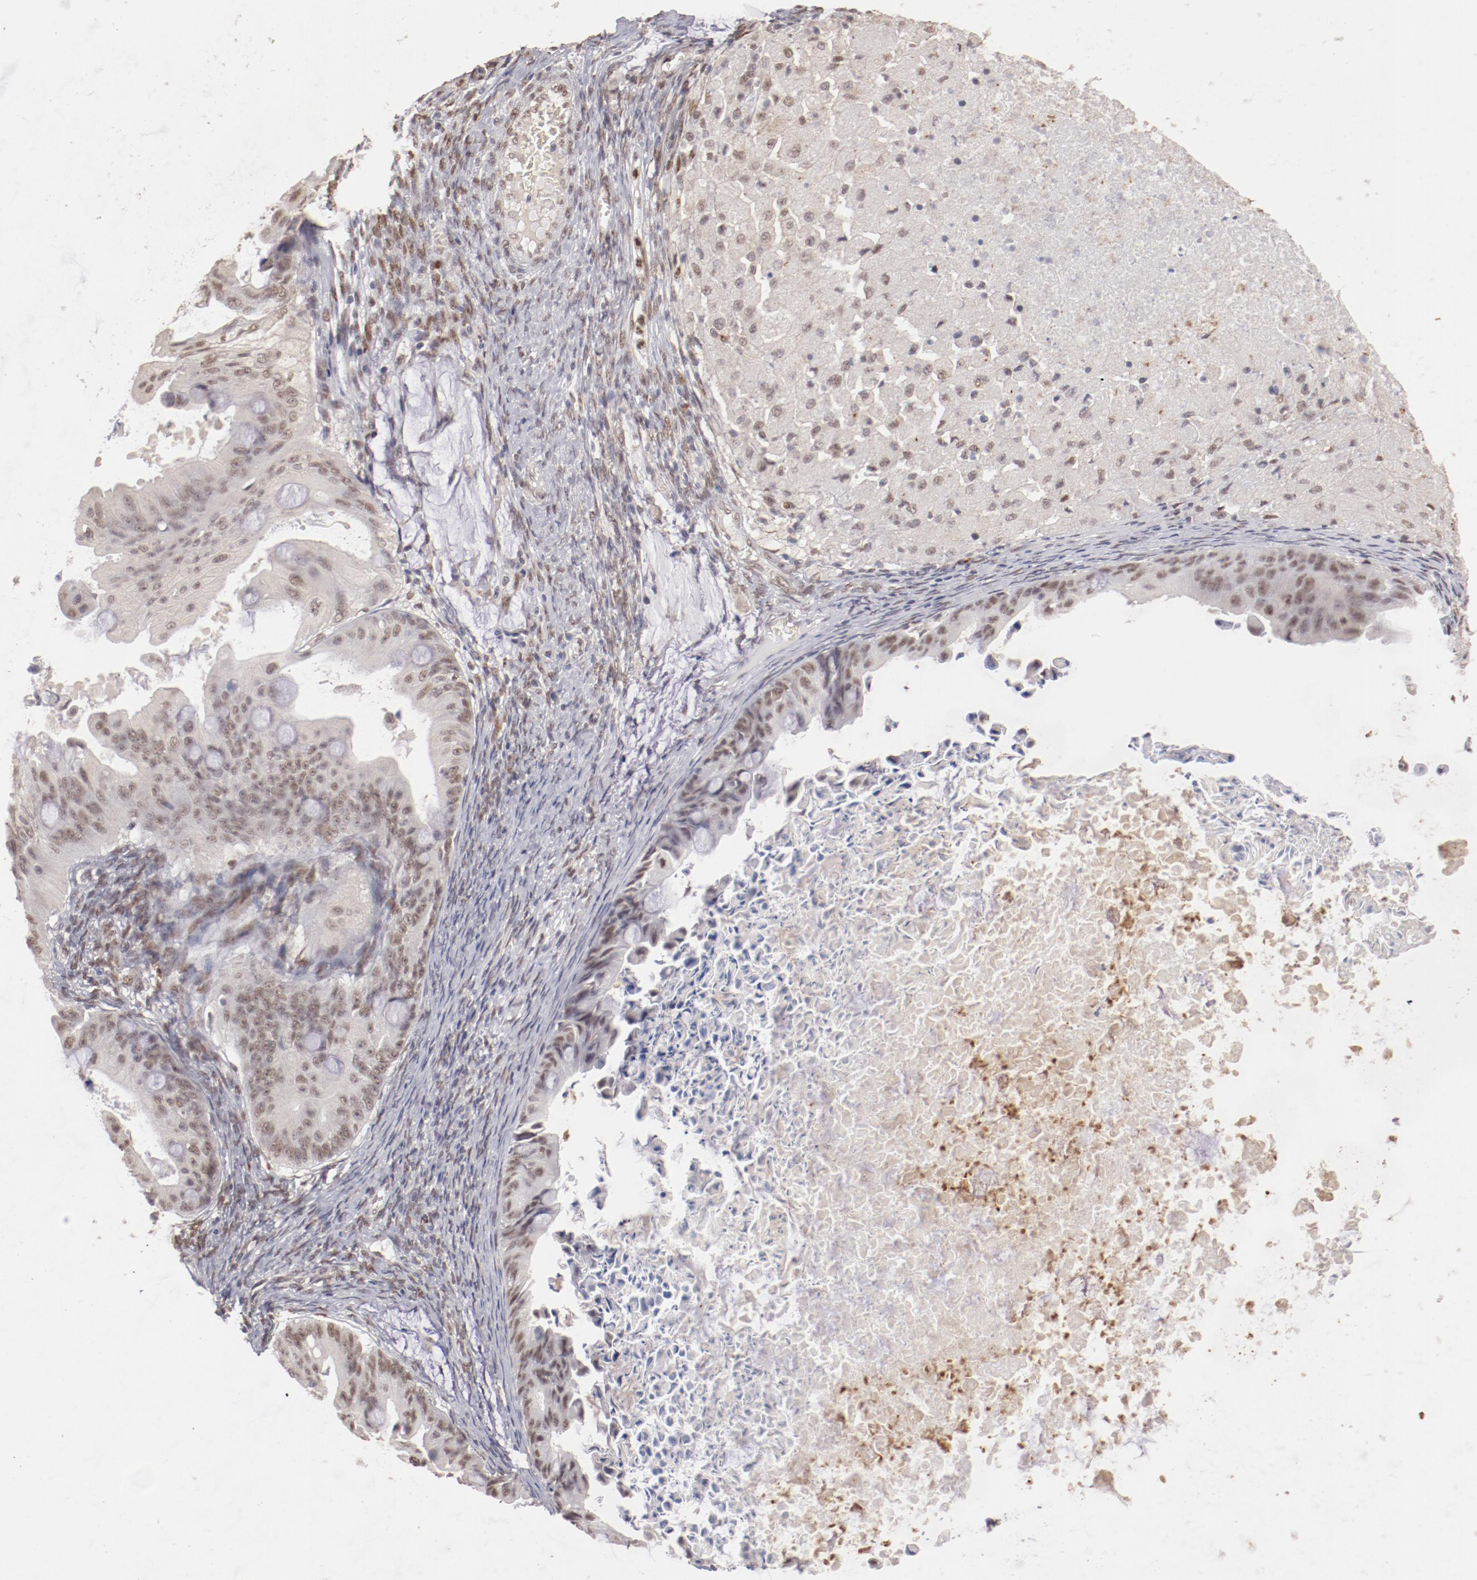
{"staining": {"intensity": "weak", "quantity": ">75%", "location": "nuclear"}, "tissue": "ovarian cancer", "cell_type": "Tumor cells", "image_type": "cancer", "snomed": [{"axis": "morphology", "description": "Cystadenocarcinoma, mucinous, NOS"}, {"axis": "topography", "description": "Ovary"}], "caption": "Tumor cells display low levels of weak nuclear expression in about >75% of cells in mucinous cystadenocarcinoma (ovarian). The staining was performed using DAB (3,3'-diaminobenzidine), with brown indicating positive protein expression. Nuclei are stained blue with hematoxylin.", "gene": "NFE2", "patient": {"sex": "female", "age": 37}}